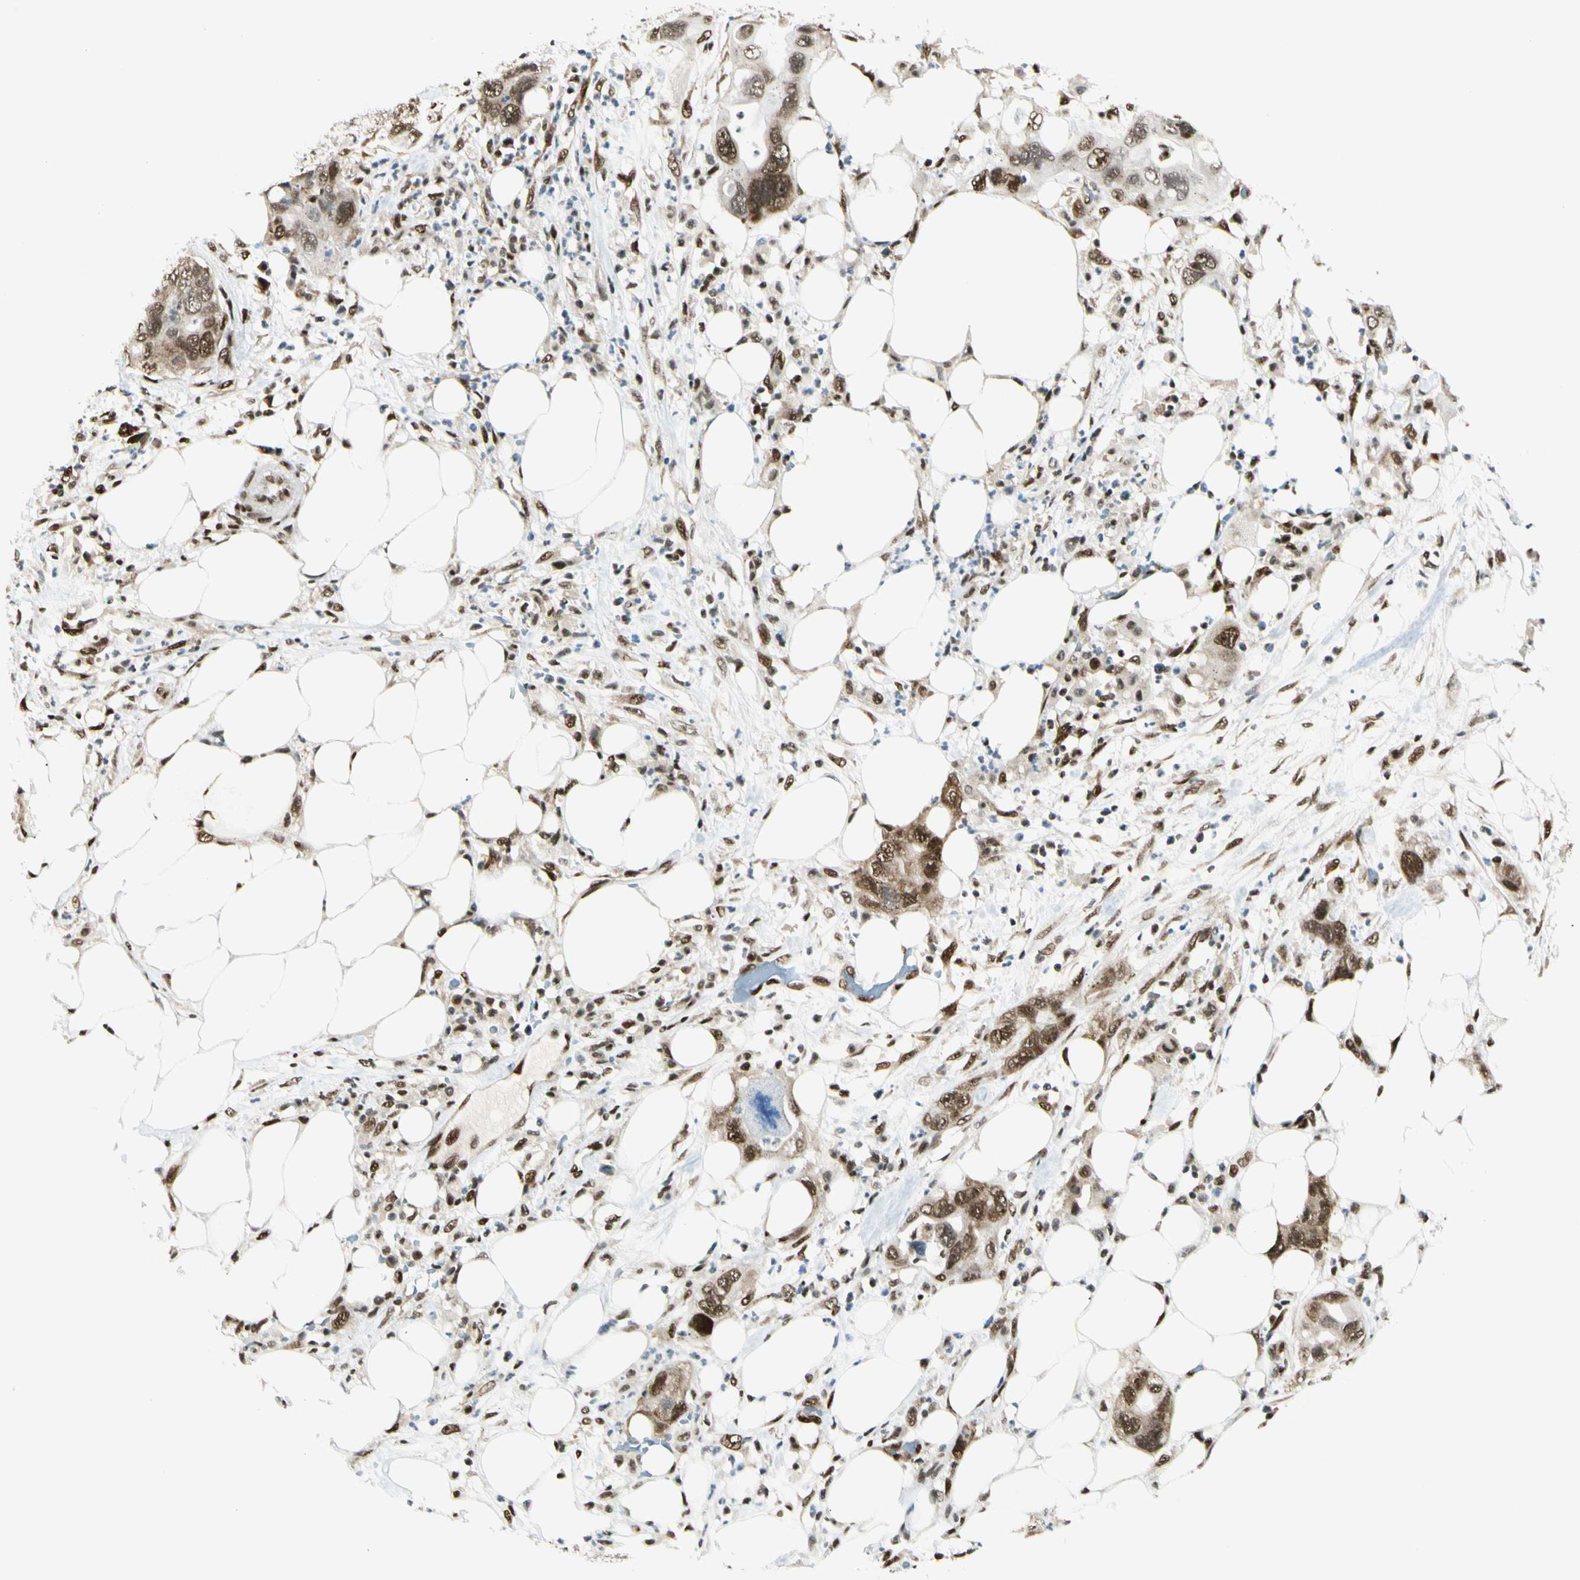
{"staining": {"intensity": "strong", "quantity": ">75%", "location": "cytoplasmic/membranous,nuclear"}, "tissue": "pancreatic cancer", "cell_type": "Tumor cells", "image_type": "cancer", "snomed": [{"axis": "morphology", "description": "Adenocarcinoma, NOS"}, {"axis": "topography", "description": "Pancreas"}], "caption": "This is a histology image of immunohistochemistry (IHC) staining of pancreatic cancer (adenocarcinoma), which shows strong staining in the cytoplasmic/membranous and nuclear of tumor cells.", "gene": "FUS", "patient": {"sex": "female", "age": 71}}